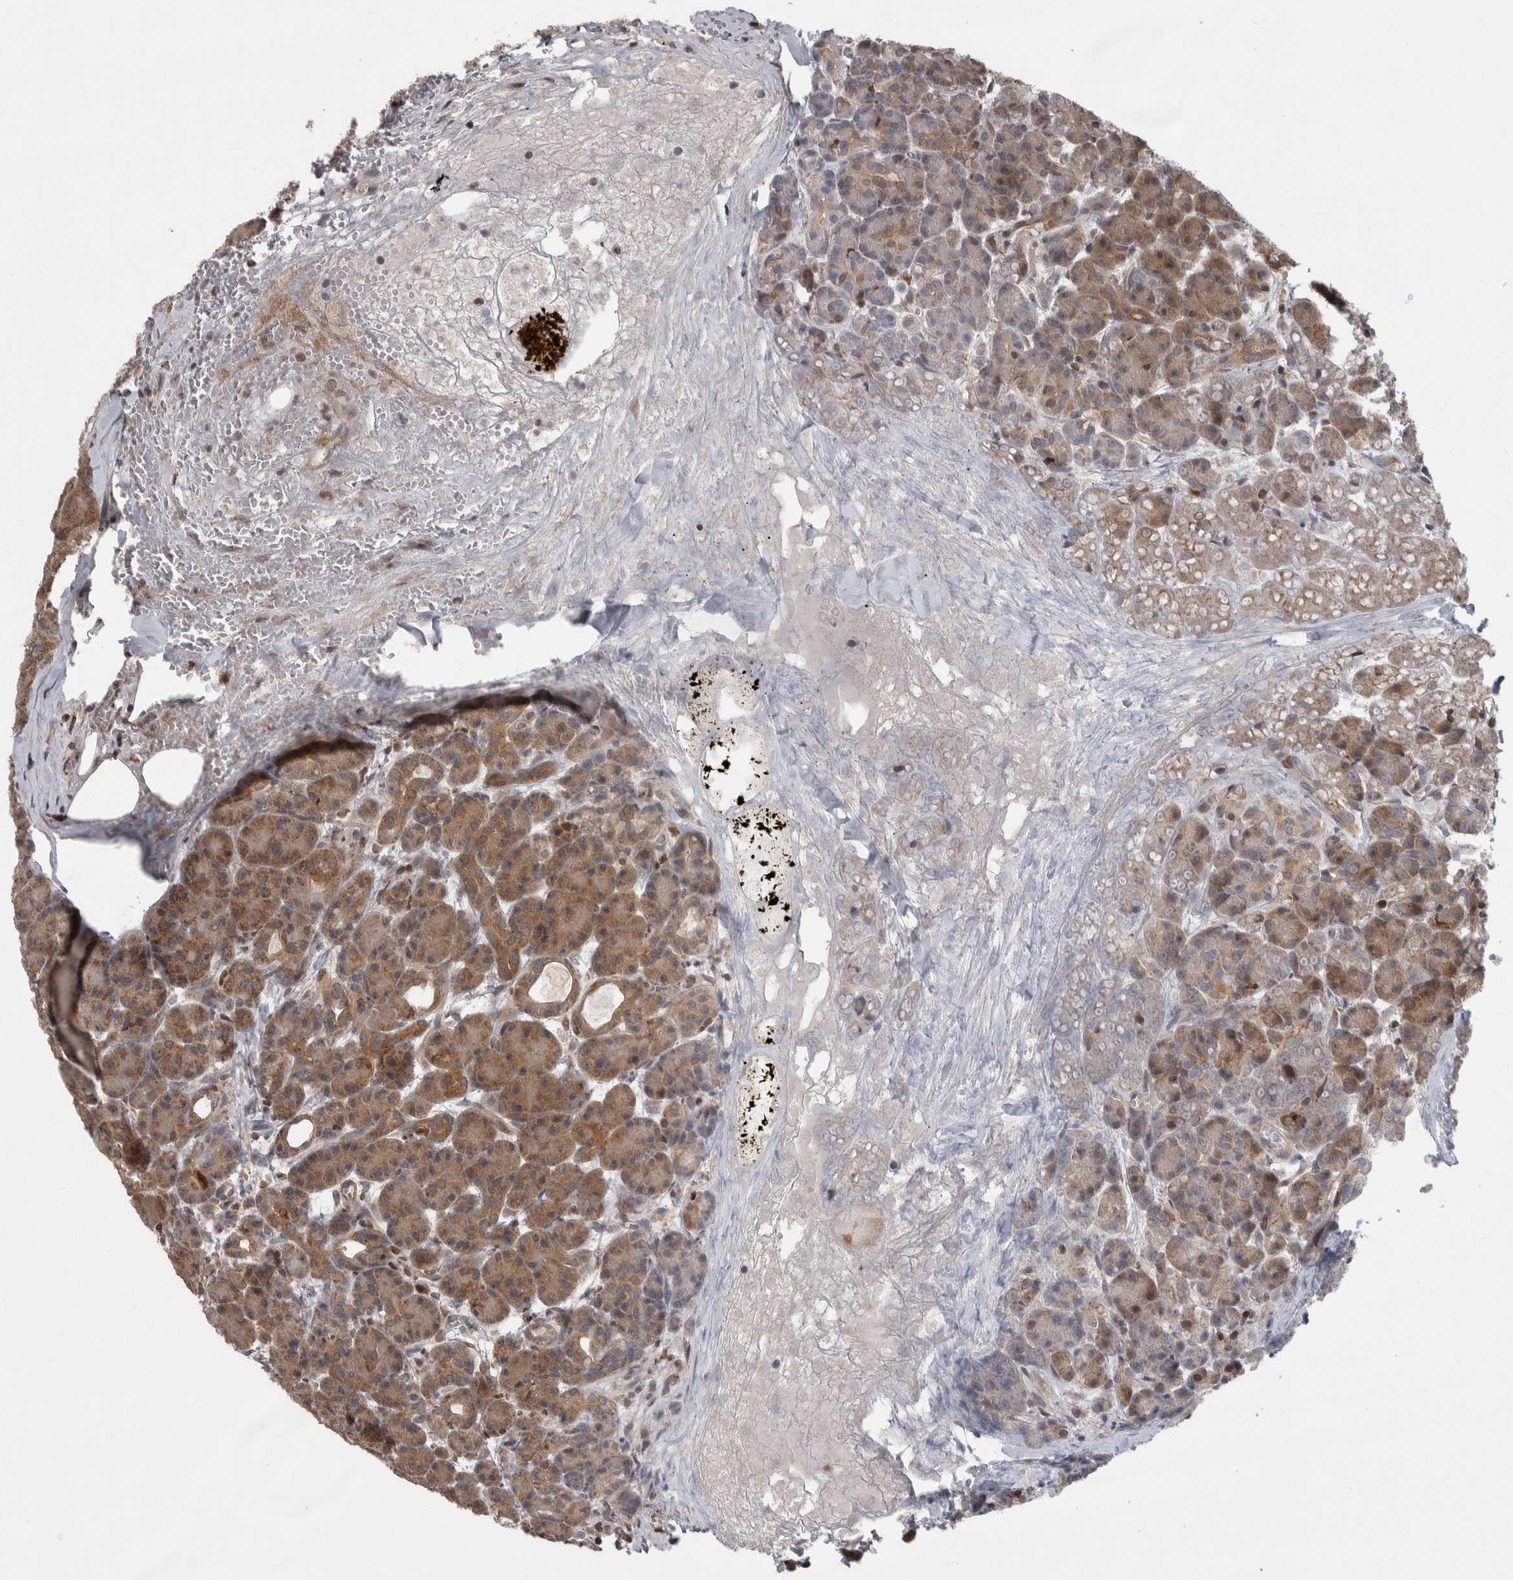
{"staining": {"intensity": "moderate", "quantity": ">75%", "location": "cytoplasmic/membranous"}, "tissue": "pancreas", "cell_type": "Exocrine glandular cells", "image_type": "normal", "snomed": [{"axis": "morphology", "description": "Normal tissue, NOS"}, {"axis": "topography", "description": "Pancreas"}], "caption": "Immunohistochemical staining of benign human pancreas displays >75% levels of moderate cytoplasmic/membranous protein positivity in approximately >75% of exocrine glandular cells.", "gene": "CWC27", "patient": {"sex": "male", "age": 63}}